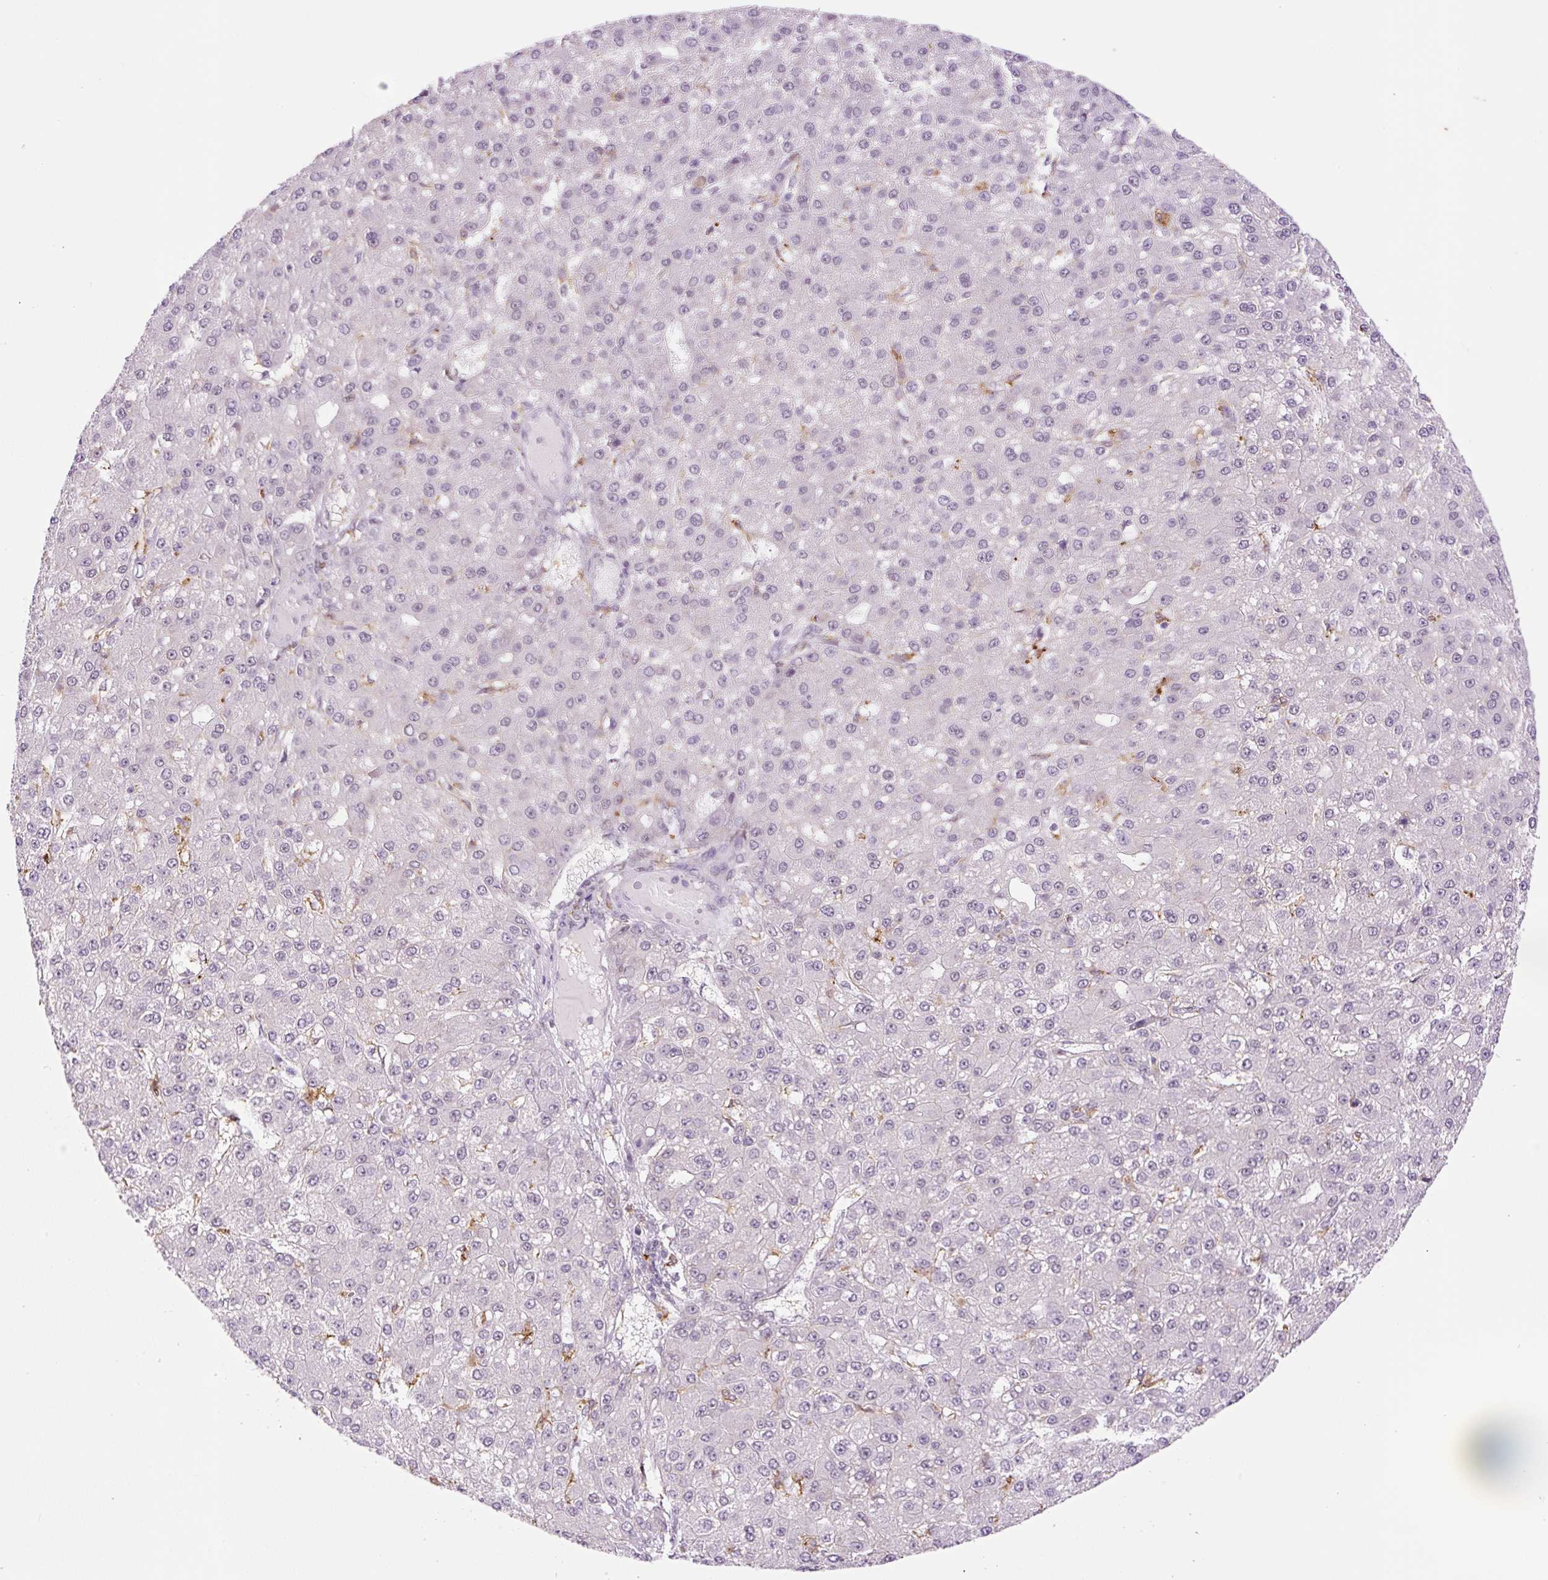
{"staining": {"intensity": "negative", "quantity": "none", "location": "none"}, "tissue": "liver cancer", "cell_type": "Tumor cells", "image_type": "cancer", "snomed": [{"axis": "morphology", "description": "Carcinoma, Hepatocellular, NOS"}, {"axis": "topography", "description": "Liver"}], "caption": "The immunohistochemistry photomicrograph has no significant positivity in tumor cells of liver hepatocellular carcinoma tissue. (DAB immunohistochemistry (IHC) with hematoxylin counter stain).", "gene": "PALM3", "patient": {"sex": "male", "age": 67}}